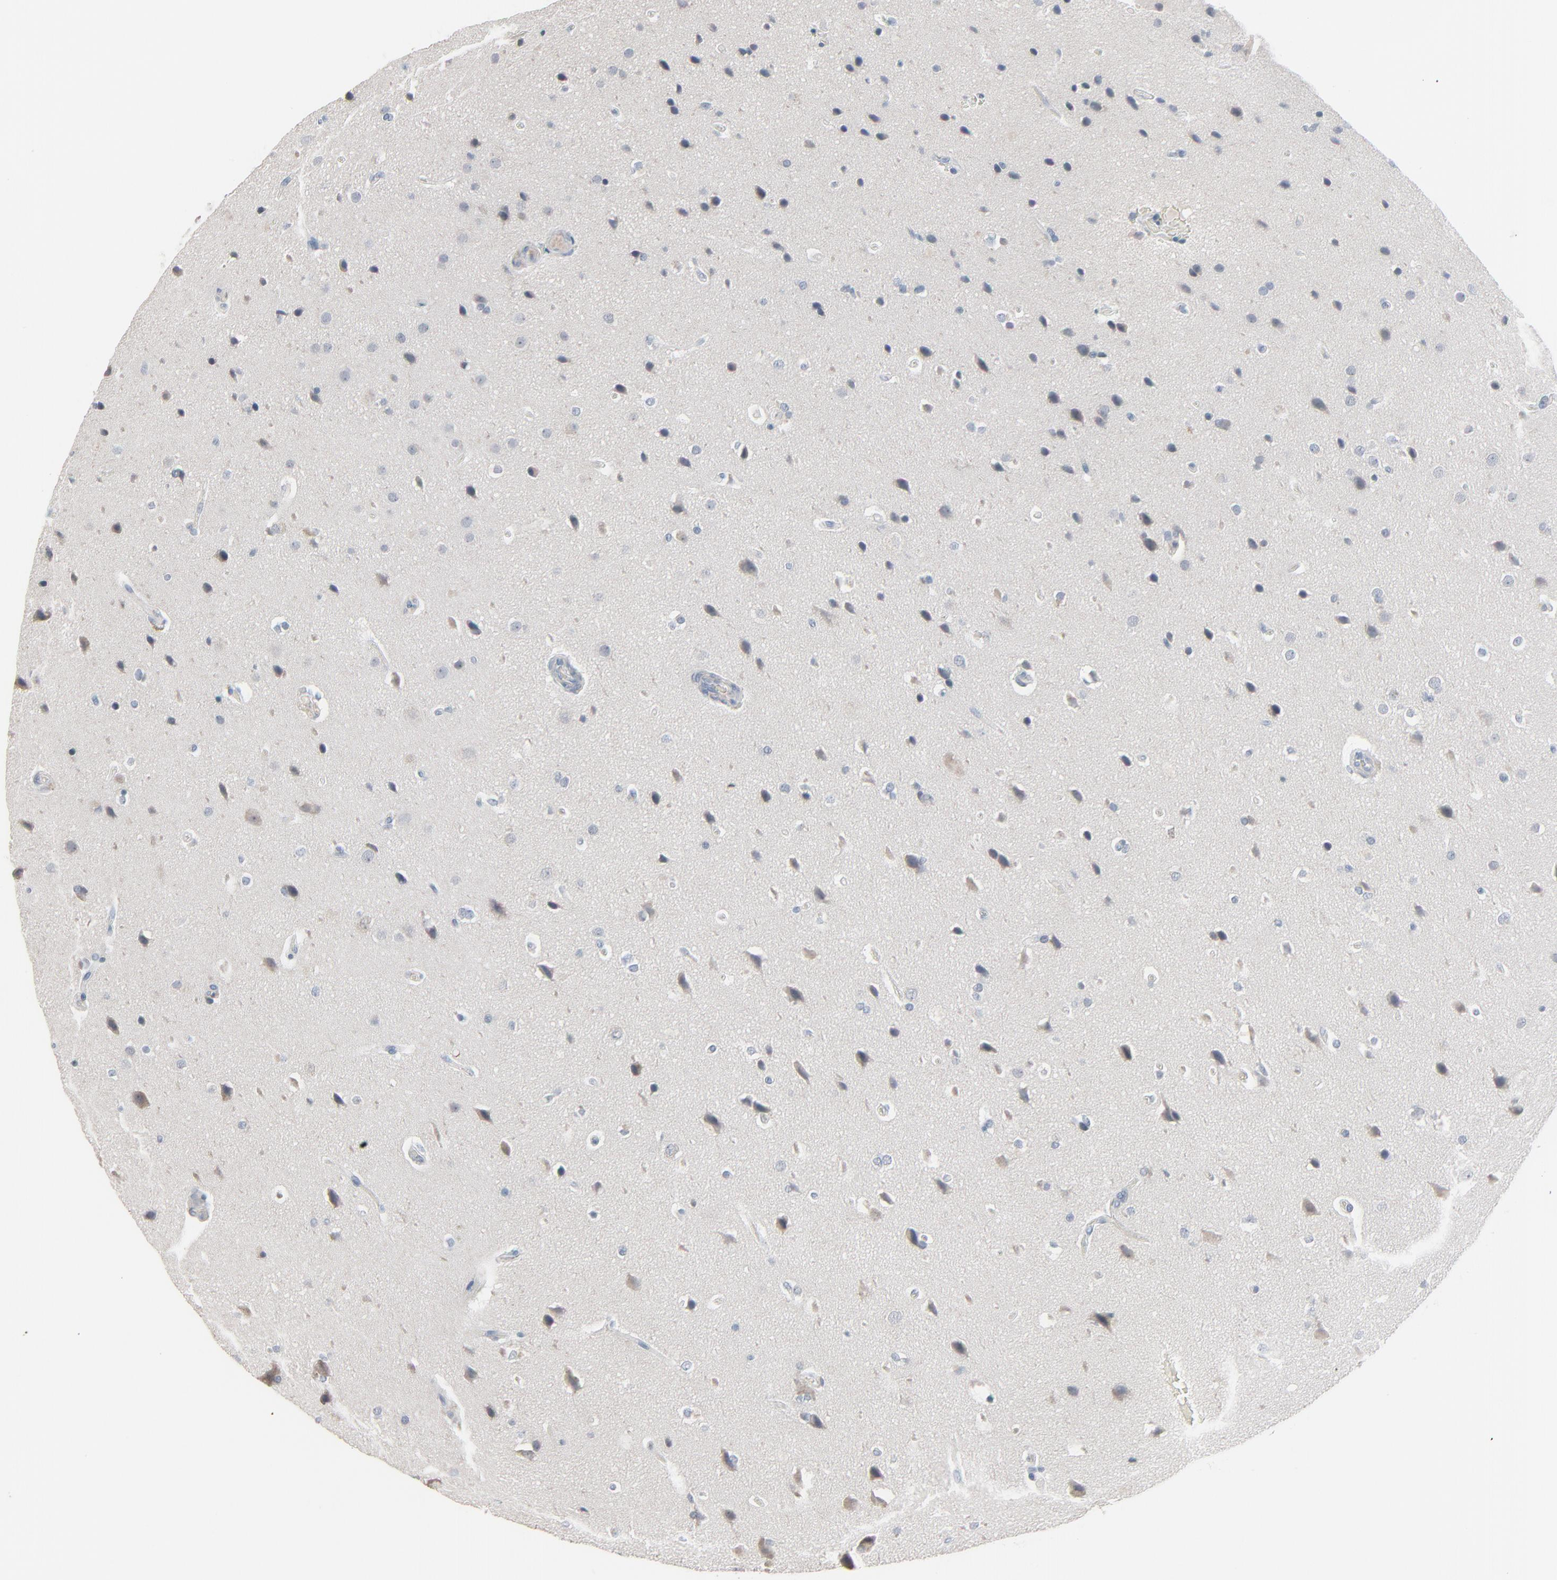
{"staining": {"intensity": "negative", "quantity": "none", "location": "none"}, "tissue": "glioma", "cell_type": "Tumor cells", "image_type": "cancer", "snomed": [{"axis": "morphology", "description": "Glioma, malignant, Low grade"}, {"axis": "topography", "description": "Cerebral cortex"}], "caption": "High magnification brightfield microscopy of malignant glioma (low-grade) stained with DAB (3,3'-diaminobenzidine) (brown) and counterstained with hematoxylin (blue): tumor cells show no significant positivity.", "gene": "SAGE1", "patient": {"sex": "female", "age": 47}}